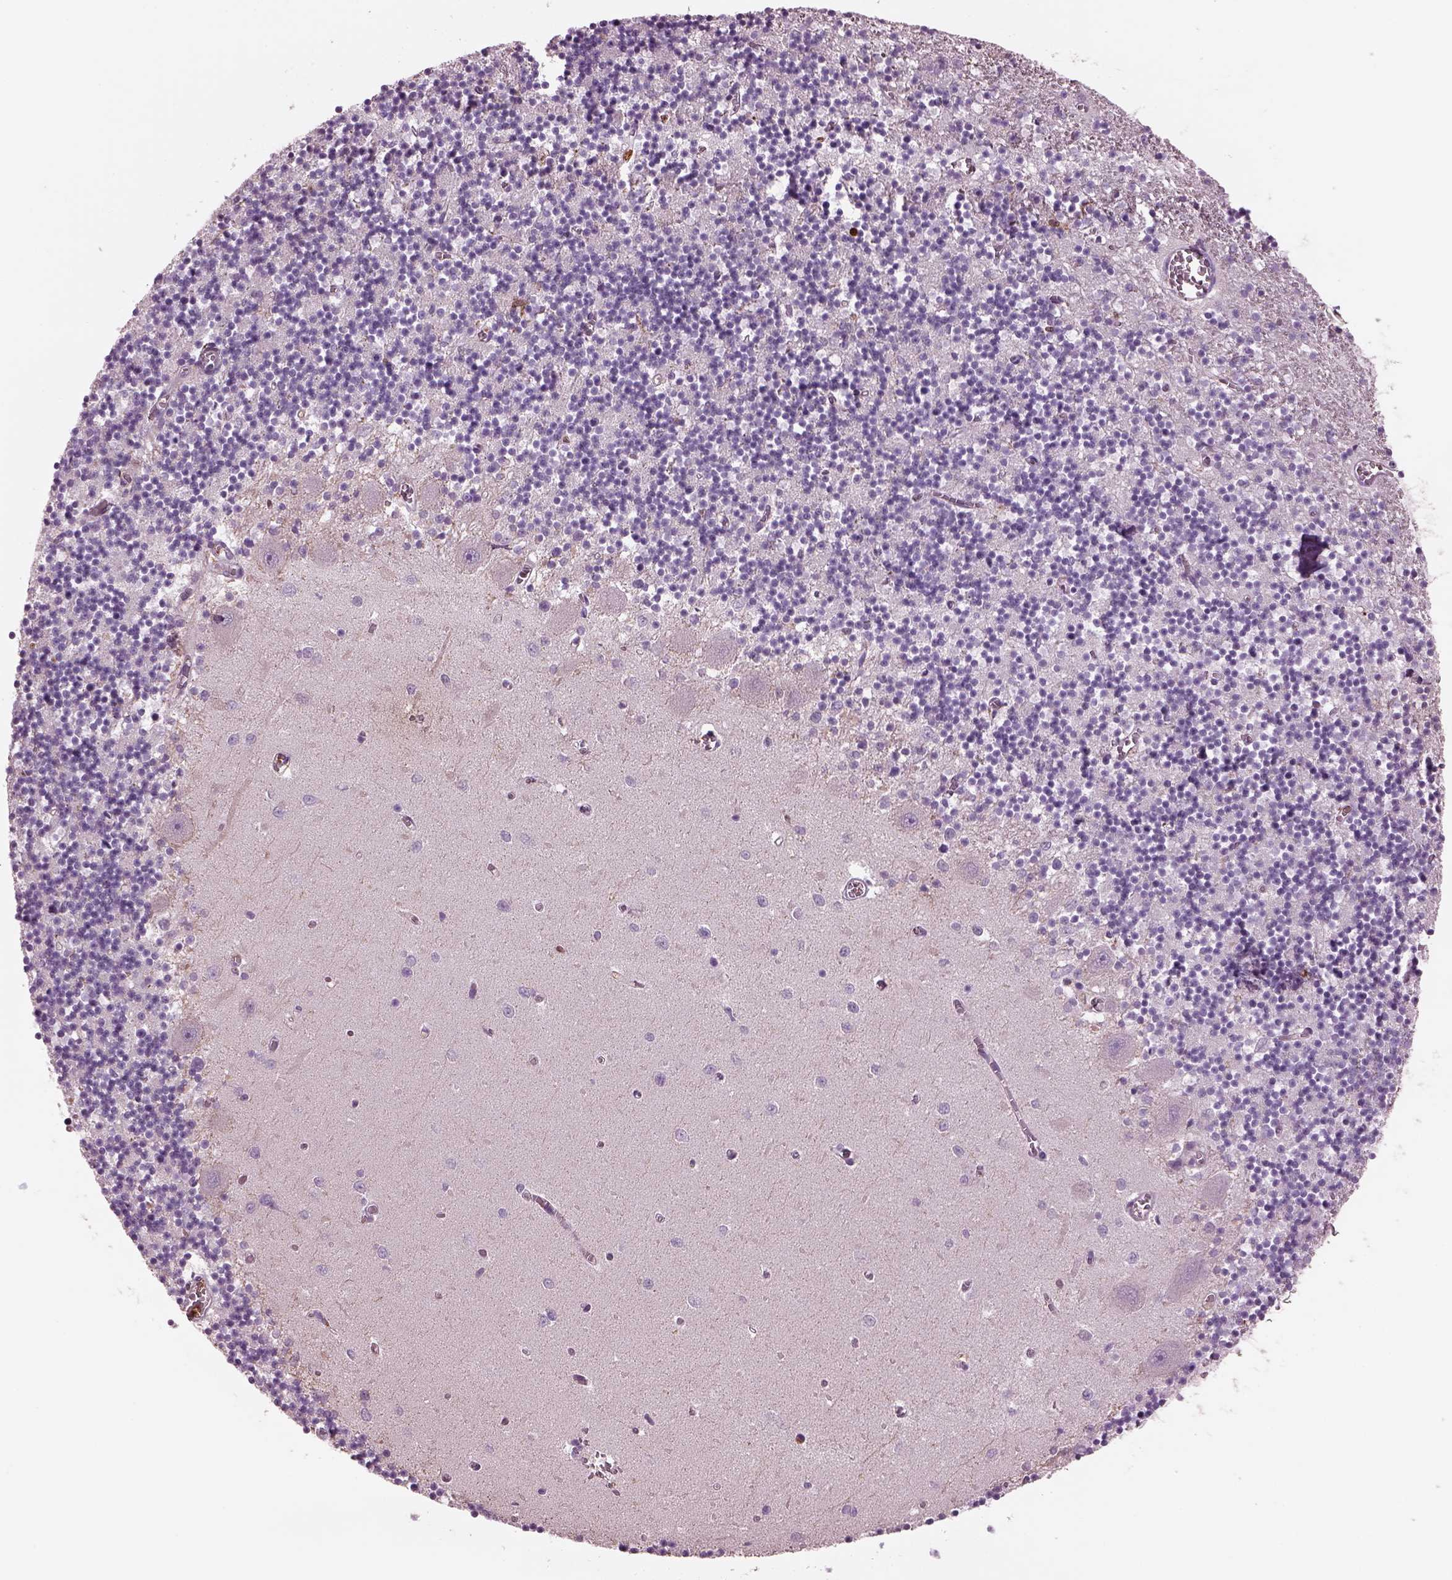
{"staining": {"intensity": "negative", "quantity": "none", "location": "none"}, "tissue": "cerebellum", "cell_type": "Cells in granular layer", "image_type": "normal", "snomed": [{"axis": "morphology", "description": "Normal tissue, NOS"}, {"axis": "topography", "description": "Cerebellum"}], "caption": "High magnification brightfield microscopy of benign cerebellum stained with DAB (3,3'-diaminobenzidine) (brown) and counterstained with hematoxylin (blue): cells in granular layer show no significant positivity. (DAB (3,3'-diaminobenzidine) immunohistochemistry visualized using brightfield microscopy, high magnification).", "gene": "IL31RA", "patient": {"sex": "female", "age": 64}}